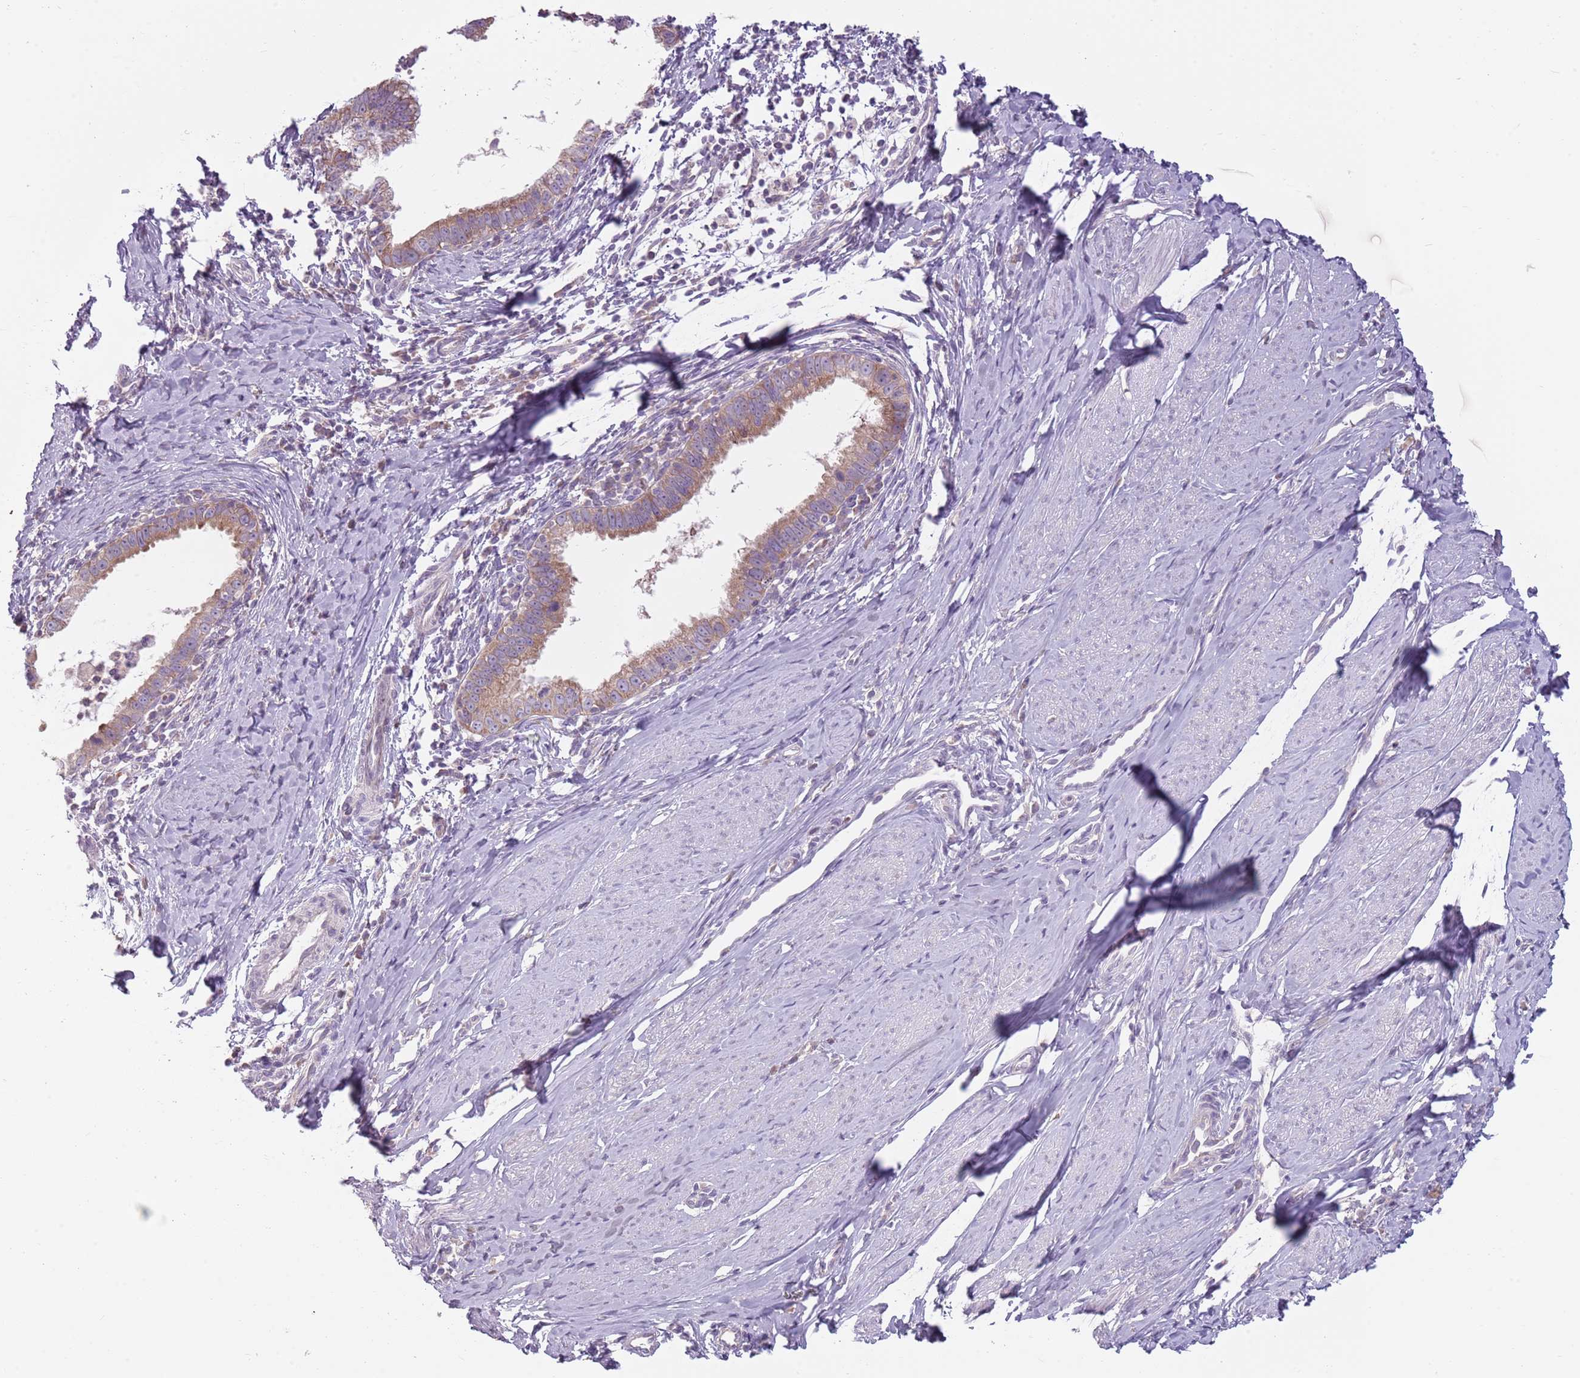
{"staining": {"intensity": "moderate", "quantity": ">75%", "location": "cytoplasmic/membranous"}, "tissue": "cervical cancer", "cell_type": "Tumor cells", "image_type": "cancer", "snomed": [{"axis": "morphology", "description": "Adenocarcinoma, NOS"}, {"axis": "topography", "description": "Cervix"}], "caption": "DAB immunohistochemical staining of human adenocarcinoma (cervical) exhibits moderate cytoplasmic/membranous protein staining in about >75% of tumor cells.", "gene": "HSPA14", "patient": {"sex": "female", "age": 36}}